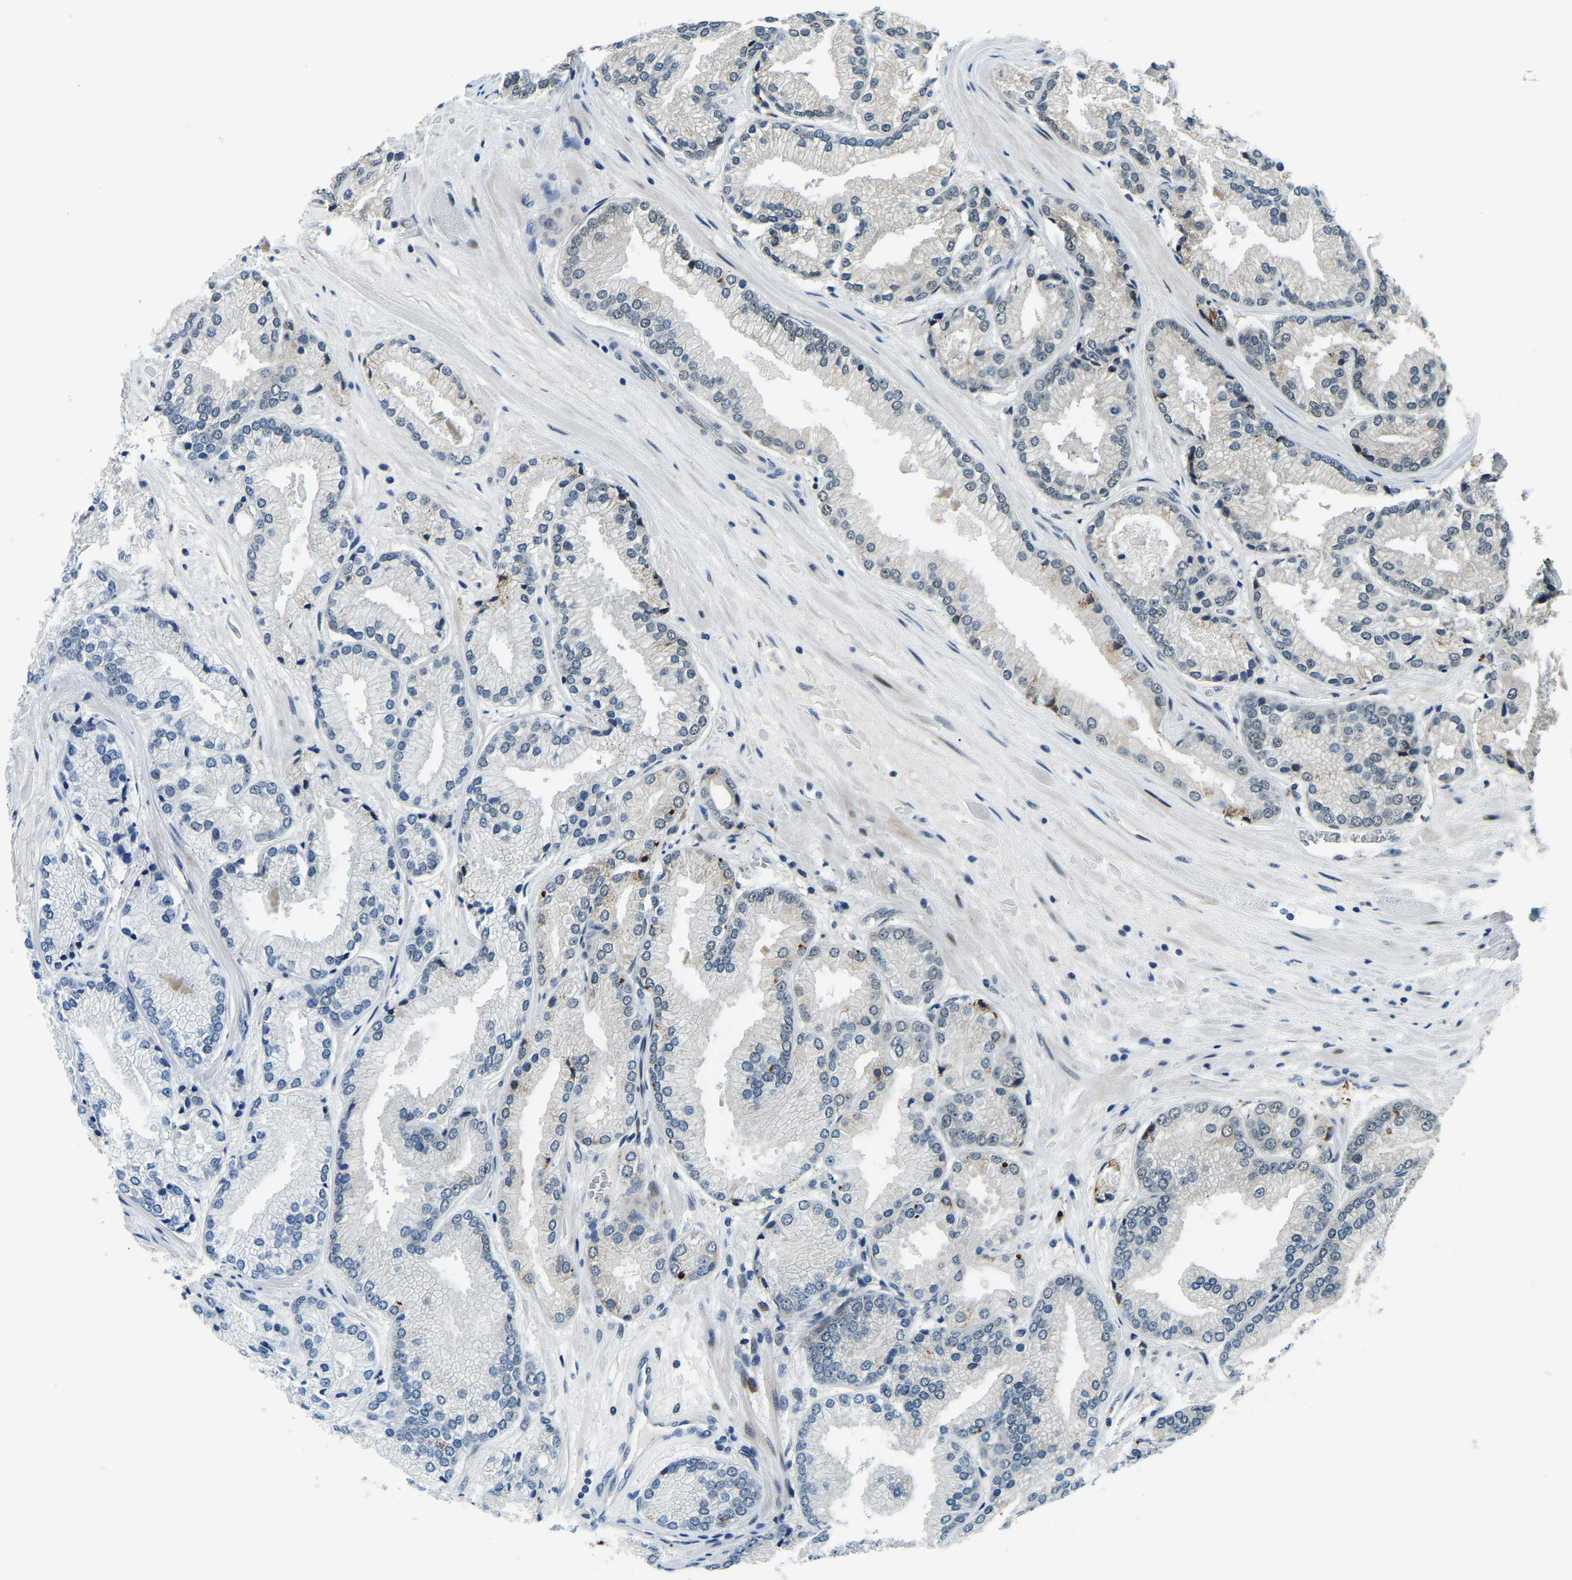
{"staining": {"intensity": "negative", "quantity": "none", "location": "none"}, "tissue": "prostate cancer", "cell_type": "Tumor cells", "image_type": "cancer", "snomed": [{"axis": "morphology", "description": "Adenocarcinoma, High grade"}, {"axis": "topography", "description": "Prostate"}], "caption": "Human adenocarcinoma (high-grade) (prostate) stained for a protein using IHC reveals no staining in tumor cells.", "gene": "ING2", "patient": {"sex": "male", "age": 59}}